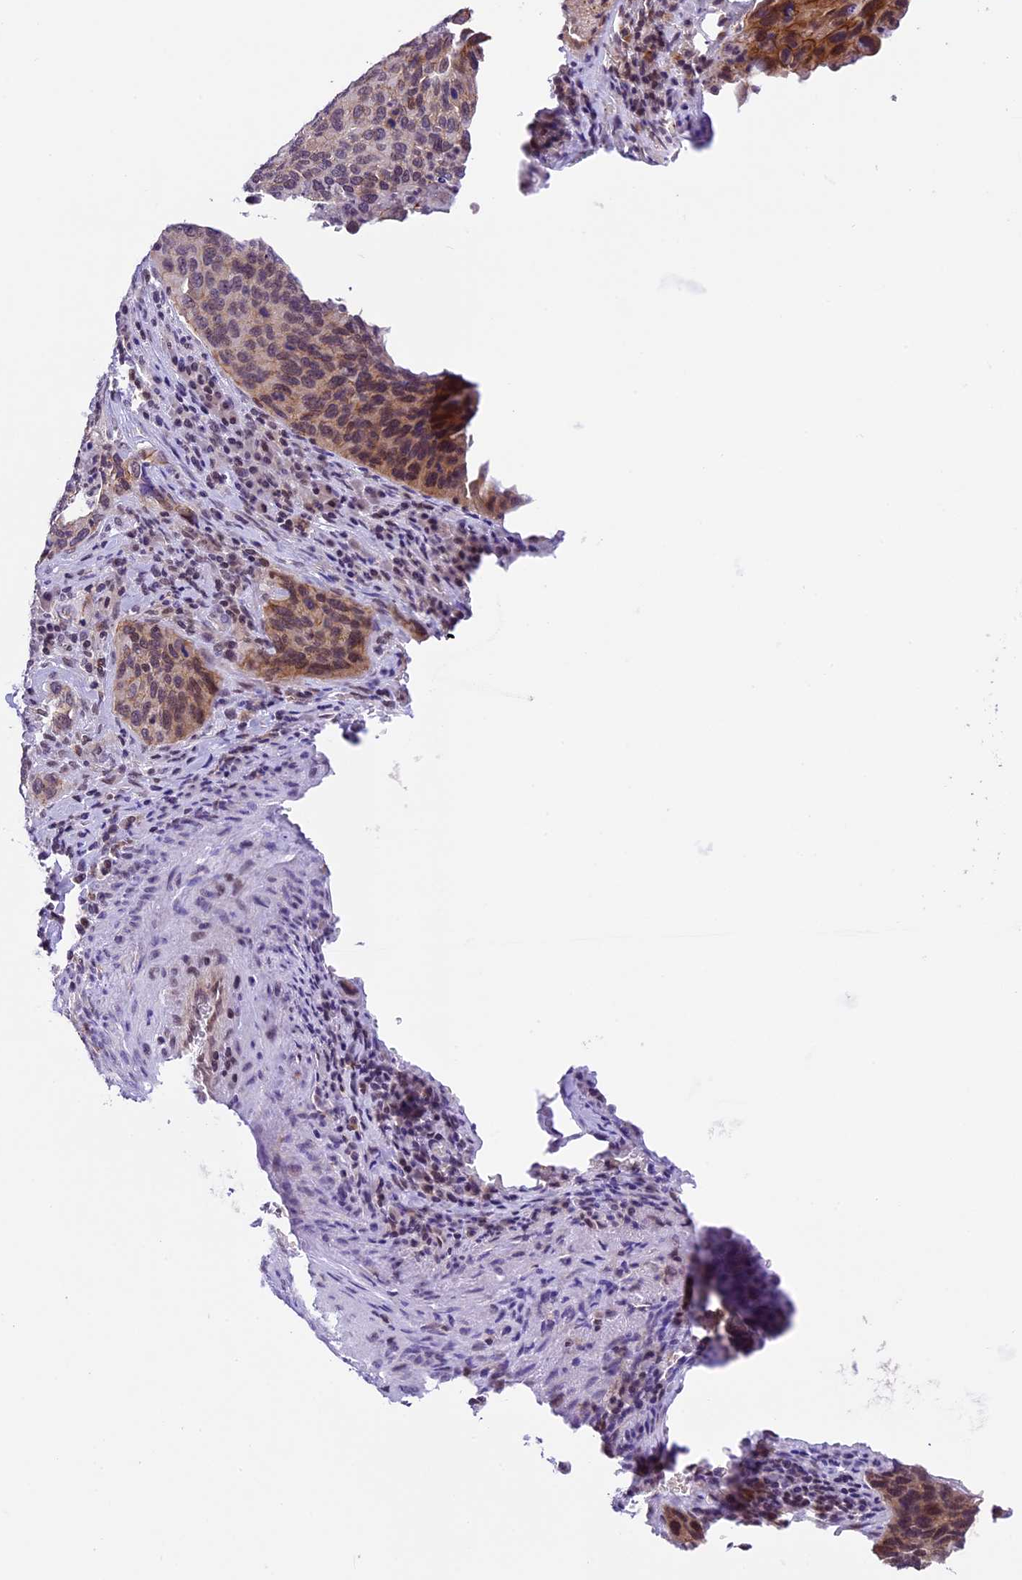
{"staining": {"intensity": "moderate", "quantity": "<25%", "location": "cytoplasmic/membranous,nuclear"}, "tissue": "cervical cancer", "cell_type": "Tumor cells", "image_type": "cancer", "snomed": [{"axis": "morphology", "description": "Squamous cell carcinoma, NOS"}, {"axis": "topography", "description": "Cervix"}], "caption": "Tumor cells show moderate cytoplasmic/membranous and nuclear staining in about <25% of cells in cervical cancer (squamous cell carcinoma). (Brightfield microscopy of DAB IHC at high magnification).", "gene": "SHKBP1", "patient": {"sex": "female", "age": 53}}